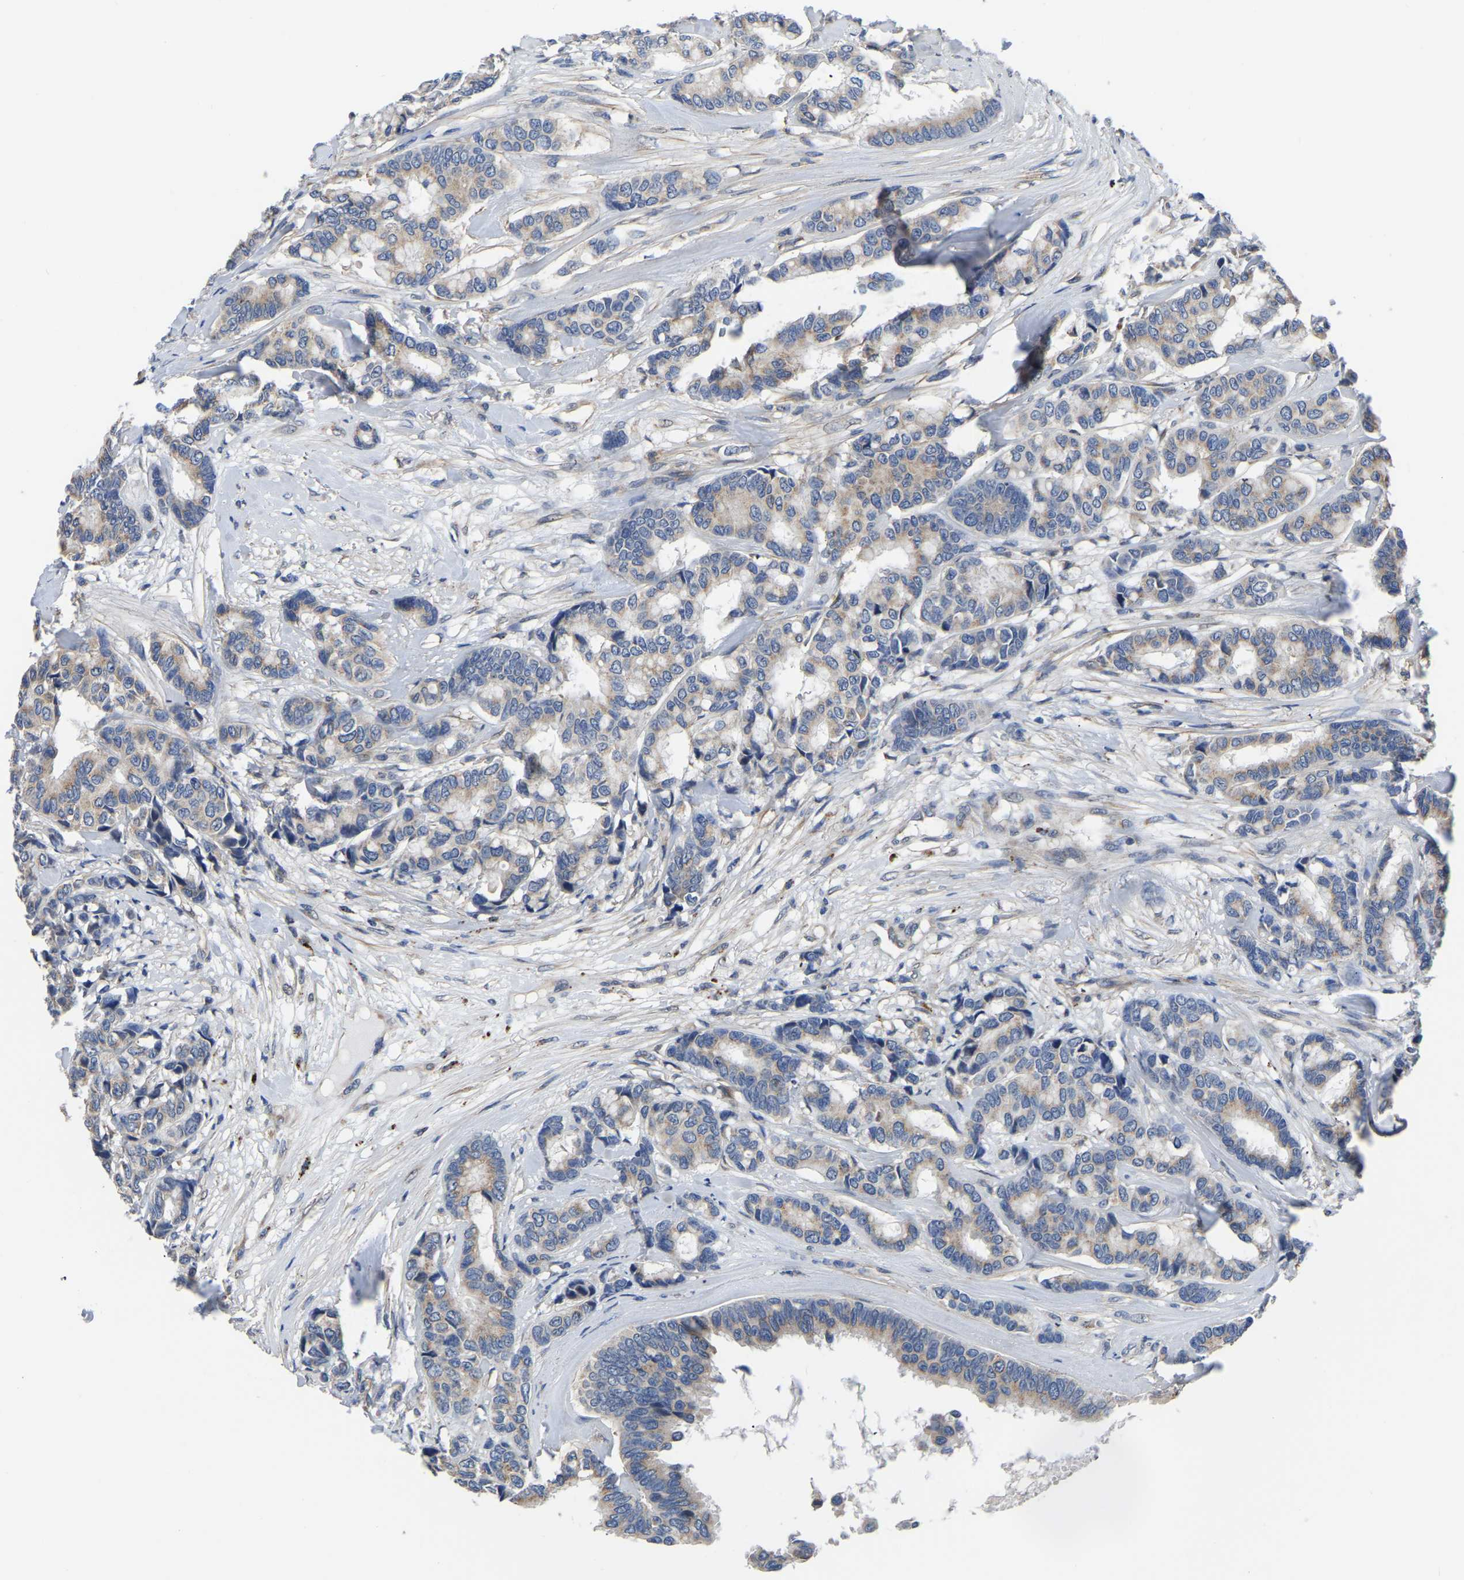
{"staining": {"intensity": "weak", "quantity": "25%-75%", "location": "cytoplasmic/membranous"}, "tissue": "breast cancer", "cell_type": "Tumor cells", "image_type": "cancer", "snomed": [{"axis": "morphology", "description": "Duct carcinoma"}, {"axis": "topography", "description": "Breast"}], "caption": "Brown immunohistochemical staining in human breast cancer (invasive ductal carcinoma) reveals weak cytoplasmic/membranous expression in about 25%-75% of tumor cells.", "gene": "PDLIM7", "patient": {"sex": "female", "age": 87}}